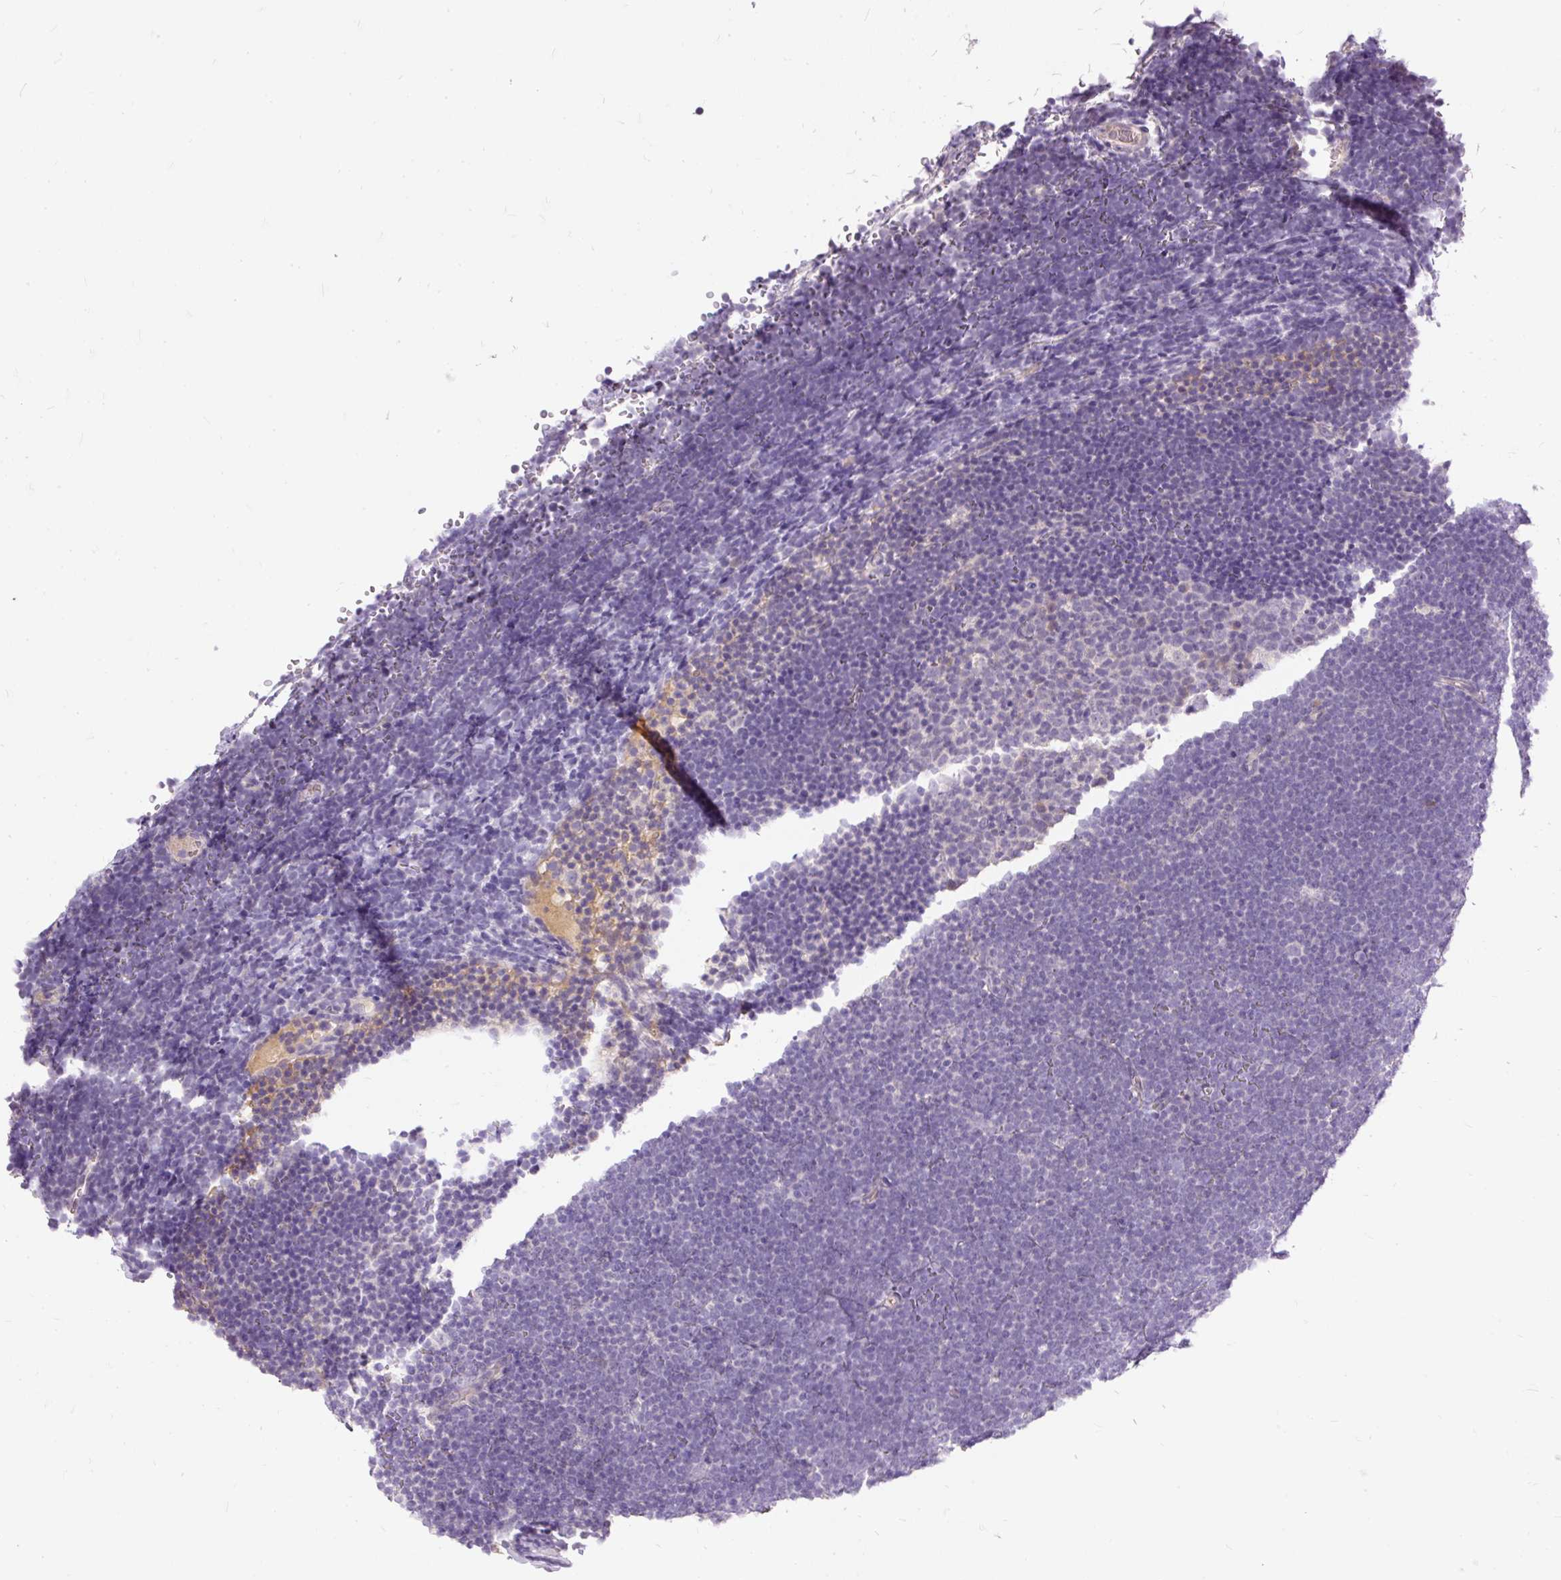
{"staining": {"intensity": "negative", "quantity": "none", "location": "none"}, "tissue": "lymphoma", "cell_type": "Tumor cells", "image_type": "cancer", "snomed": [{"axis": "morphology", "description": "Malignant lymphoma, non-Hodgkin's type, High grade"}, {"axis": "topography", "description": "Lymph node"}], "caption": "Malignant lymphoma, non-Hodgkin's type (high-grade) was stained to show a protein in brown. There is no significant expression in tumor cells. The staining was performed using DAB (3,3'-diaminobenzidine) to visualize the protein expression in brown, while the nuclei were stained in blue with hematoxylin (Magnification: 20x).", "gene": "KRTAP20-3", "patient": {"sex": "male", "age": 13}}